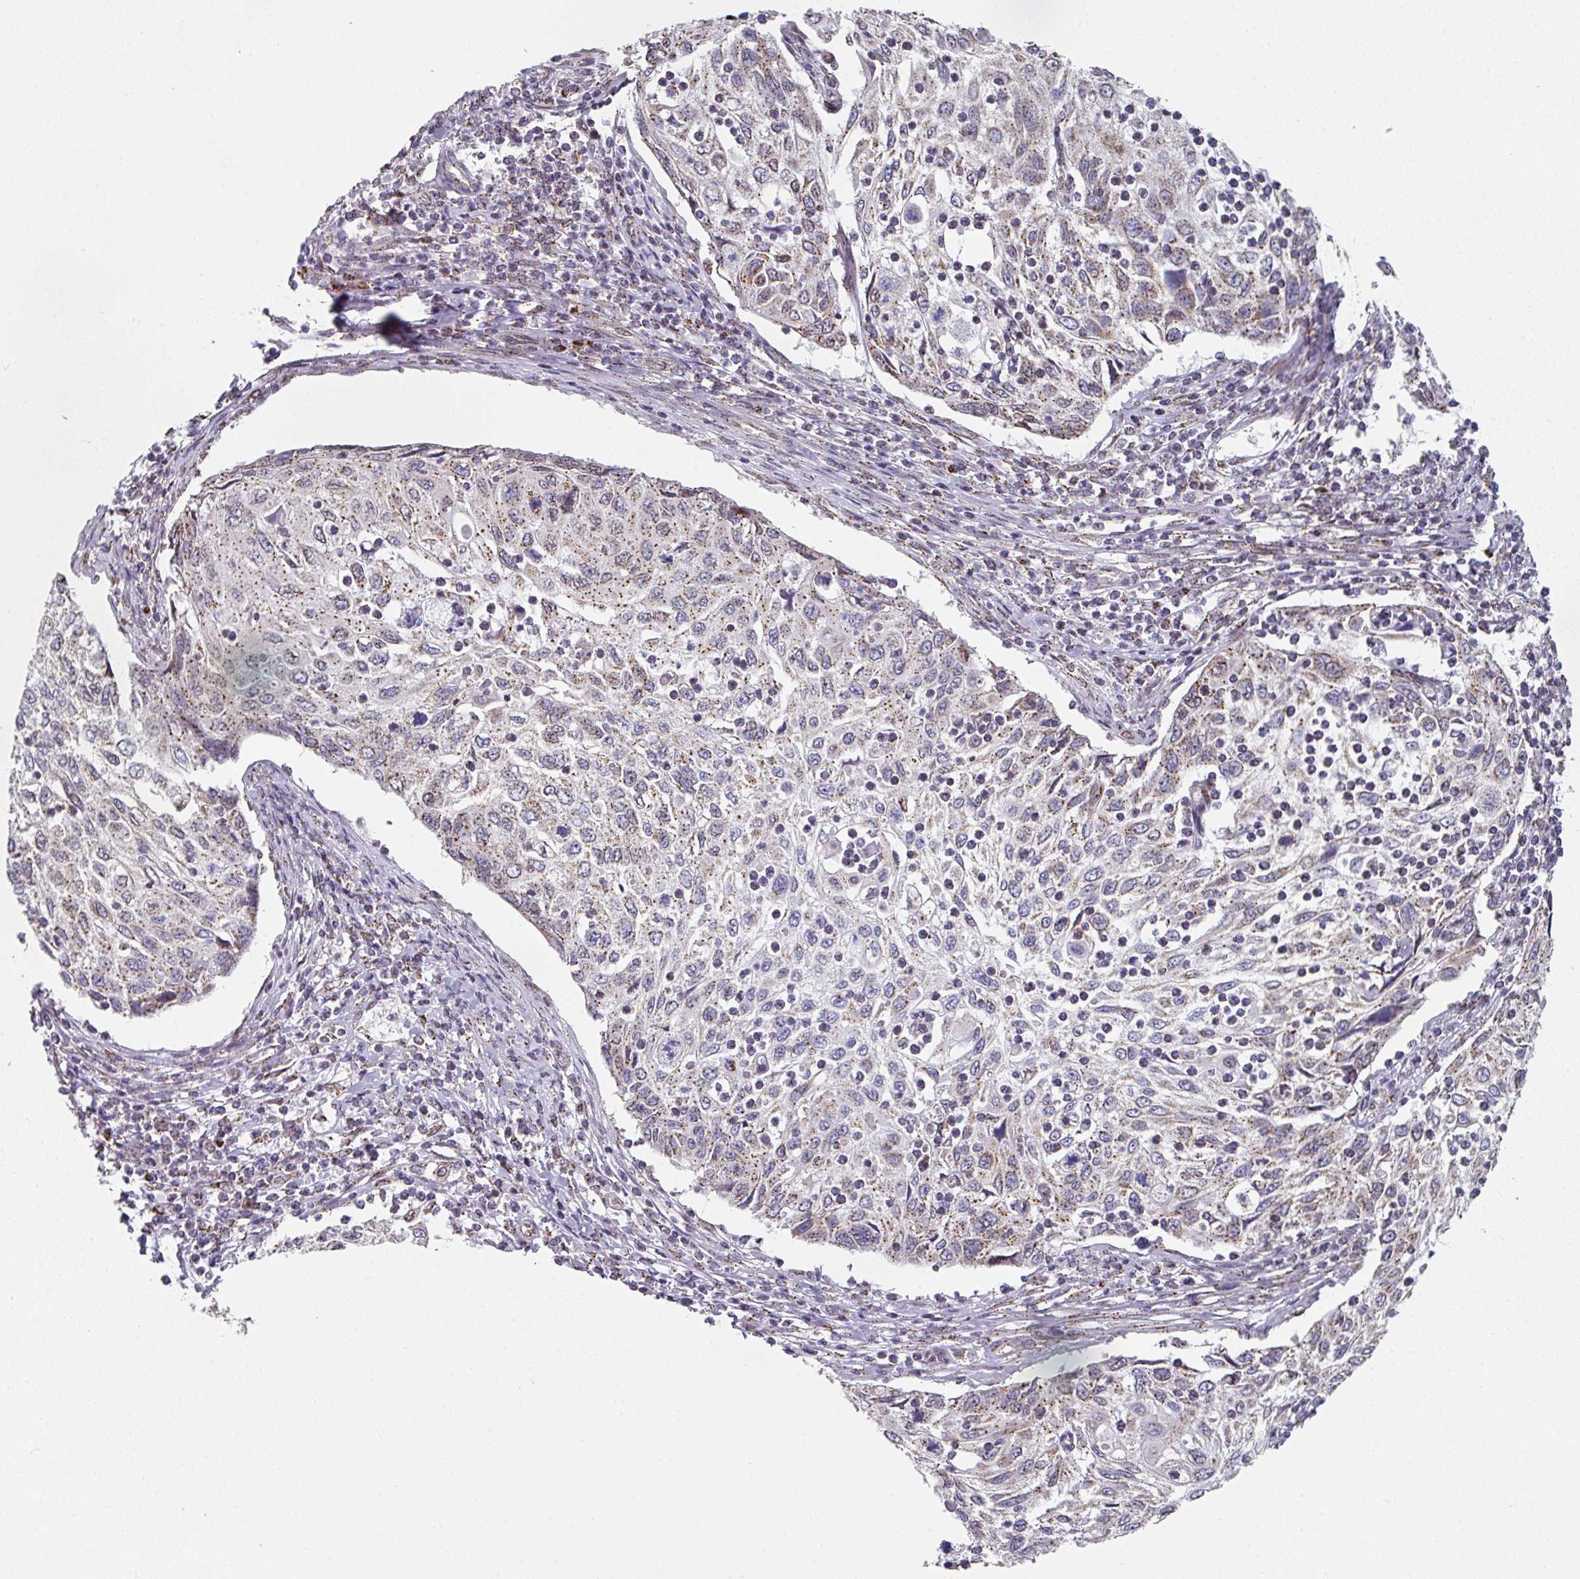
{"staining": {"intensity": "moderate", "quantity": "25%-75%", "location": "cytoplasmic/membranous"}, "tissue": "cervical cancer", "cell_type": "Tumor cells", "image_type": "cancer", "snomed": [{"axis": "morphology", "description": "Squamous cell carcinoma, NOS"}, {"axis": "topography", "description": "Cervix"}], "caption": "Squamous cell carcinoma (cervical) stained for a protein shows moderate cytoplasmic/membranous positivity in tumor cells.", "gene": "CCDC85B", "patient": {"sex": "female", "age": 70}}